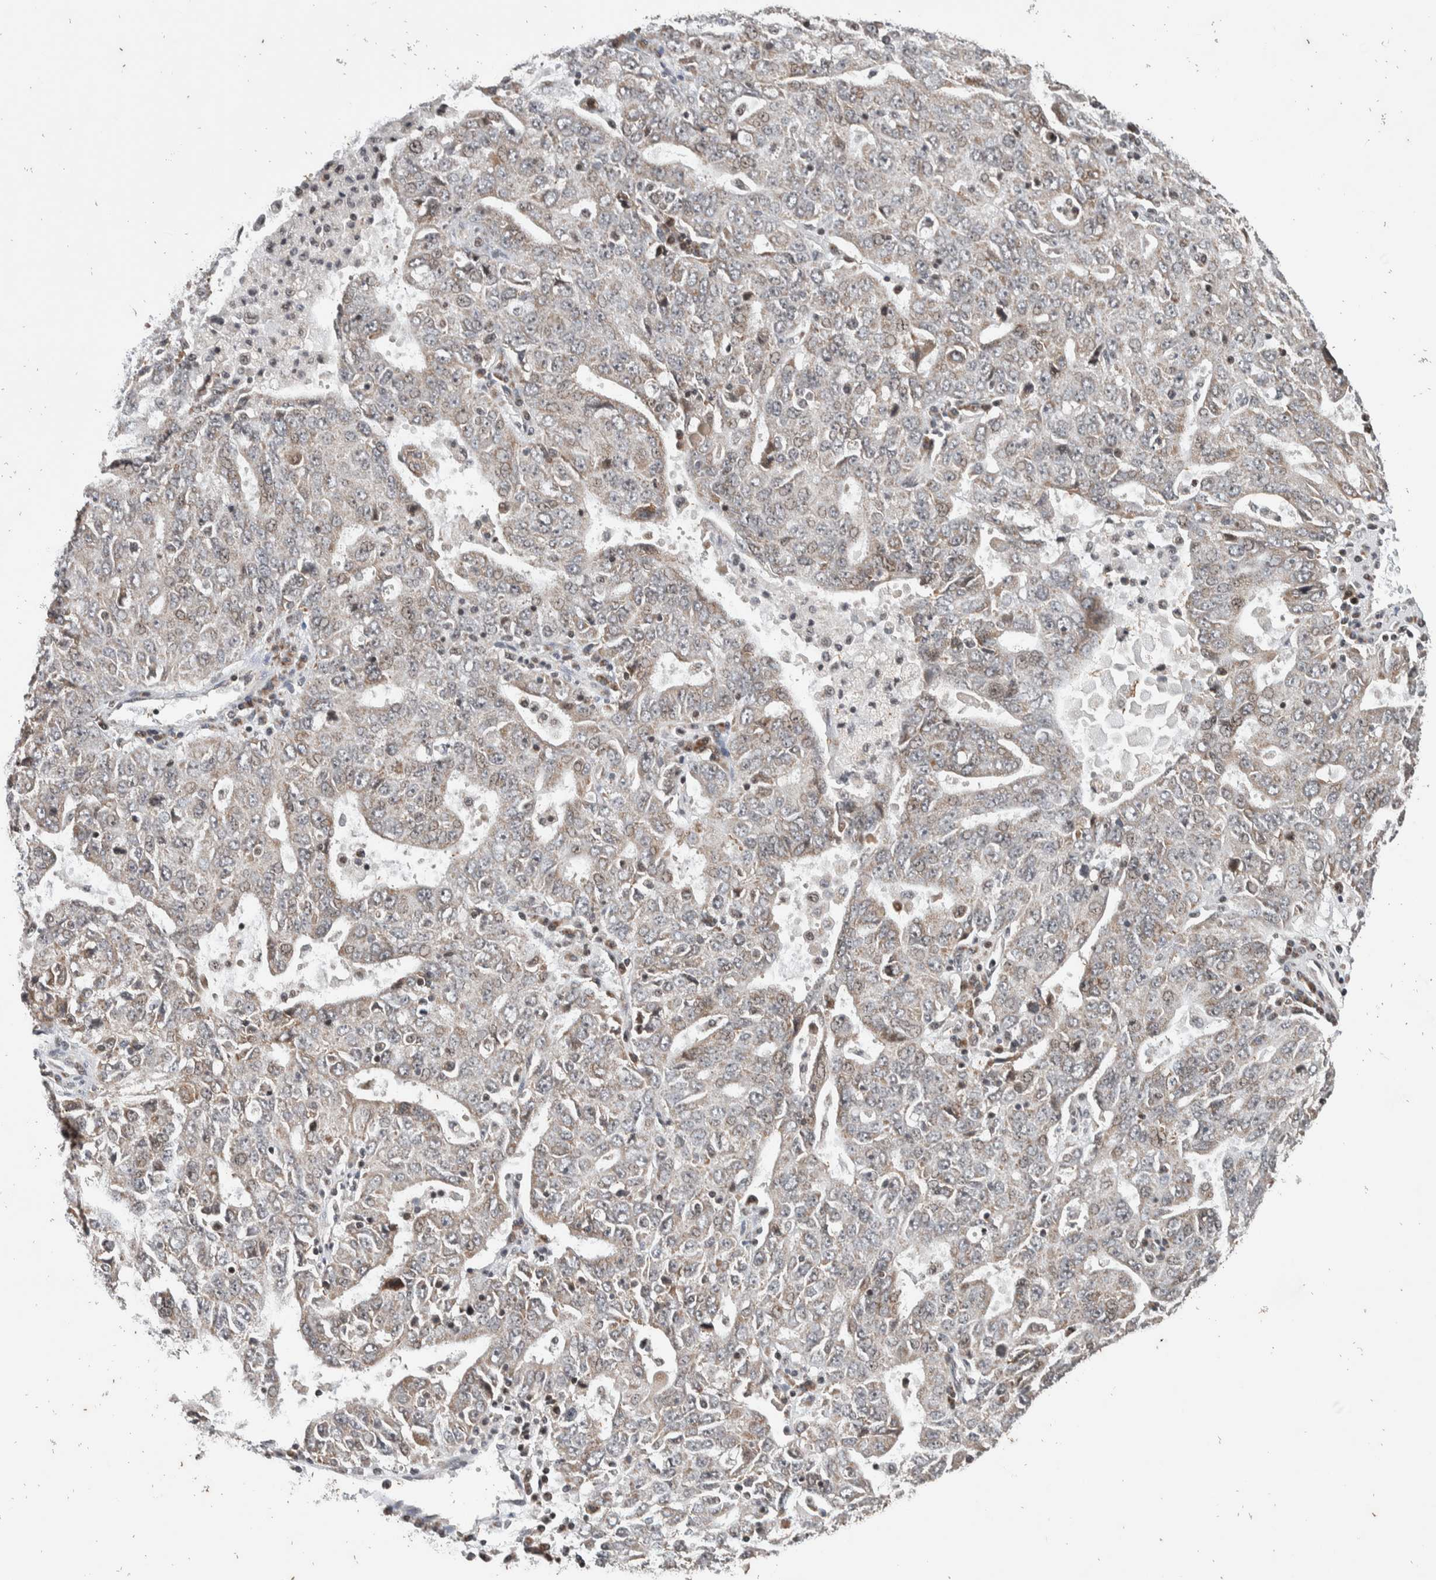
{"staining": {"intensity": "negative", "quantity": "none", "location": "none"}, "tissue": "ovarian cancer", "cell_type": "Tumor cells", "image_type": "cancer", "snomed": [{"axis": "morphology", "description": "Carcinoma, endometroid"}, {"axis": "topography", "description": "Ovary"}], "caption": "A high-resolution image shows immunohistochemistry staining of ovarian cancer (endometroid carcinoma), which exhibits no significant positivity in tumor cells.", "gene": "ATXN7L1", "patient": {"sex": "female", "age": 62}}